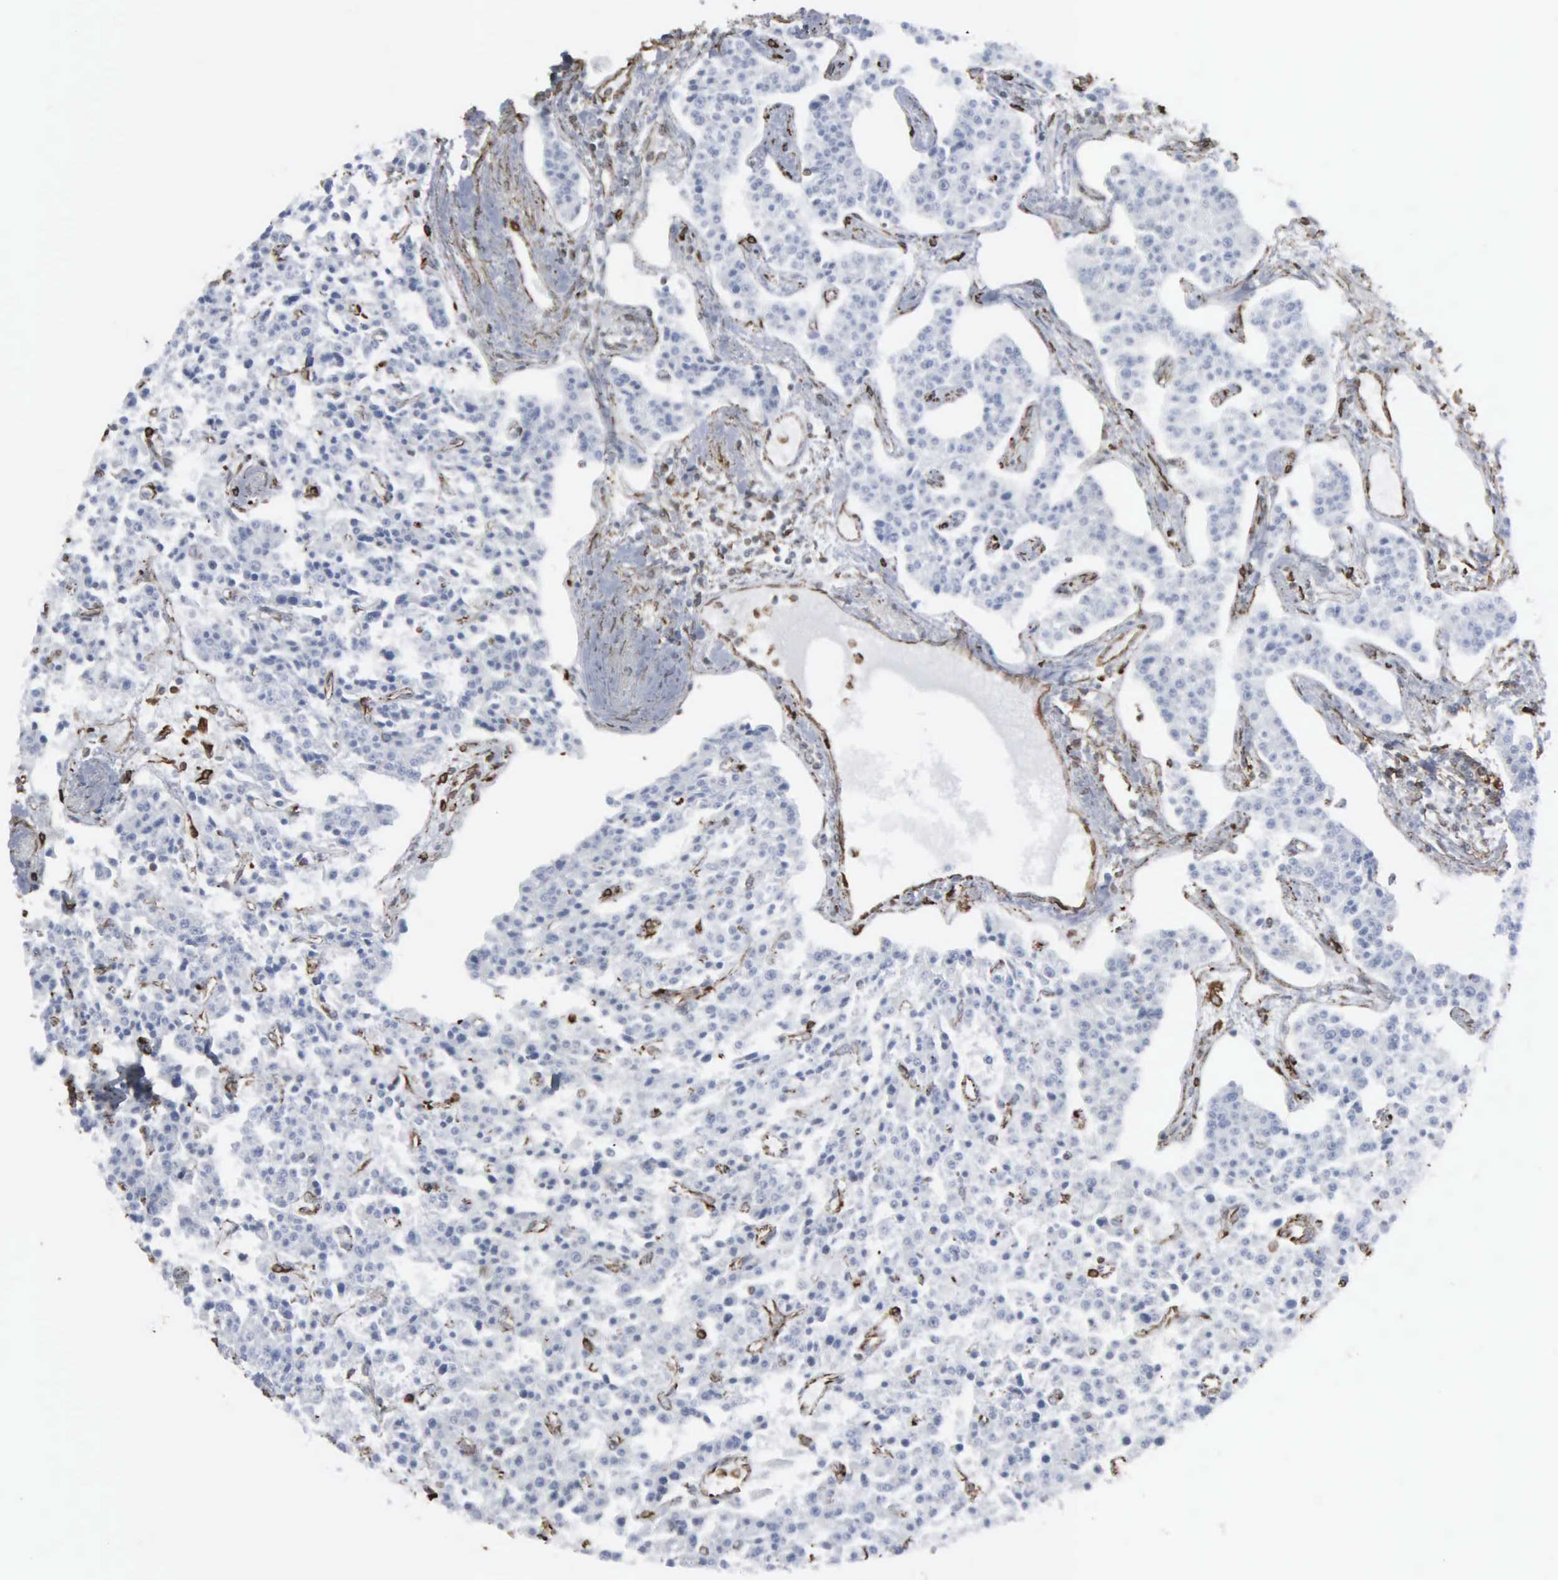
{"staining": {"intensity": "moderate", "quantity": "<25%", "location": "cytoplasmic/membranous"}, "tissue": "carcinoid", "cell_type": "Tumor cells", "image_type": "cancer", "snomed": [{"axis": "morphology", "description": "Carcinoid, malignant, NOS"}, {"axis": "topography", "description": "Stomach"}], "caption": "Protein expression analysis of human carcinoid (malignant) reveals moderate cytoplasmic/membranous expression in about <25% of tumor cells.", "gene": "CCNE1", "patient": {"sex": "female", "age": 76}}